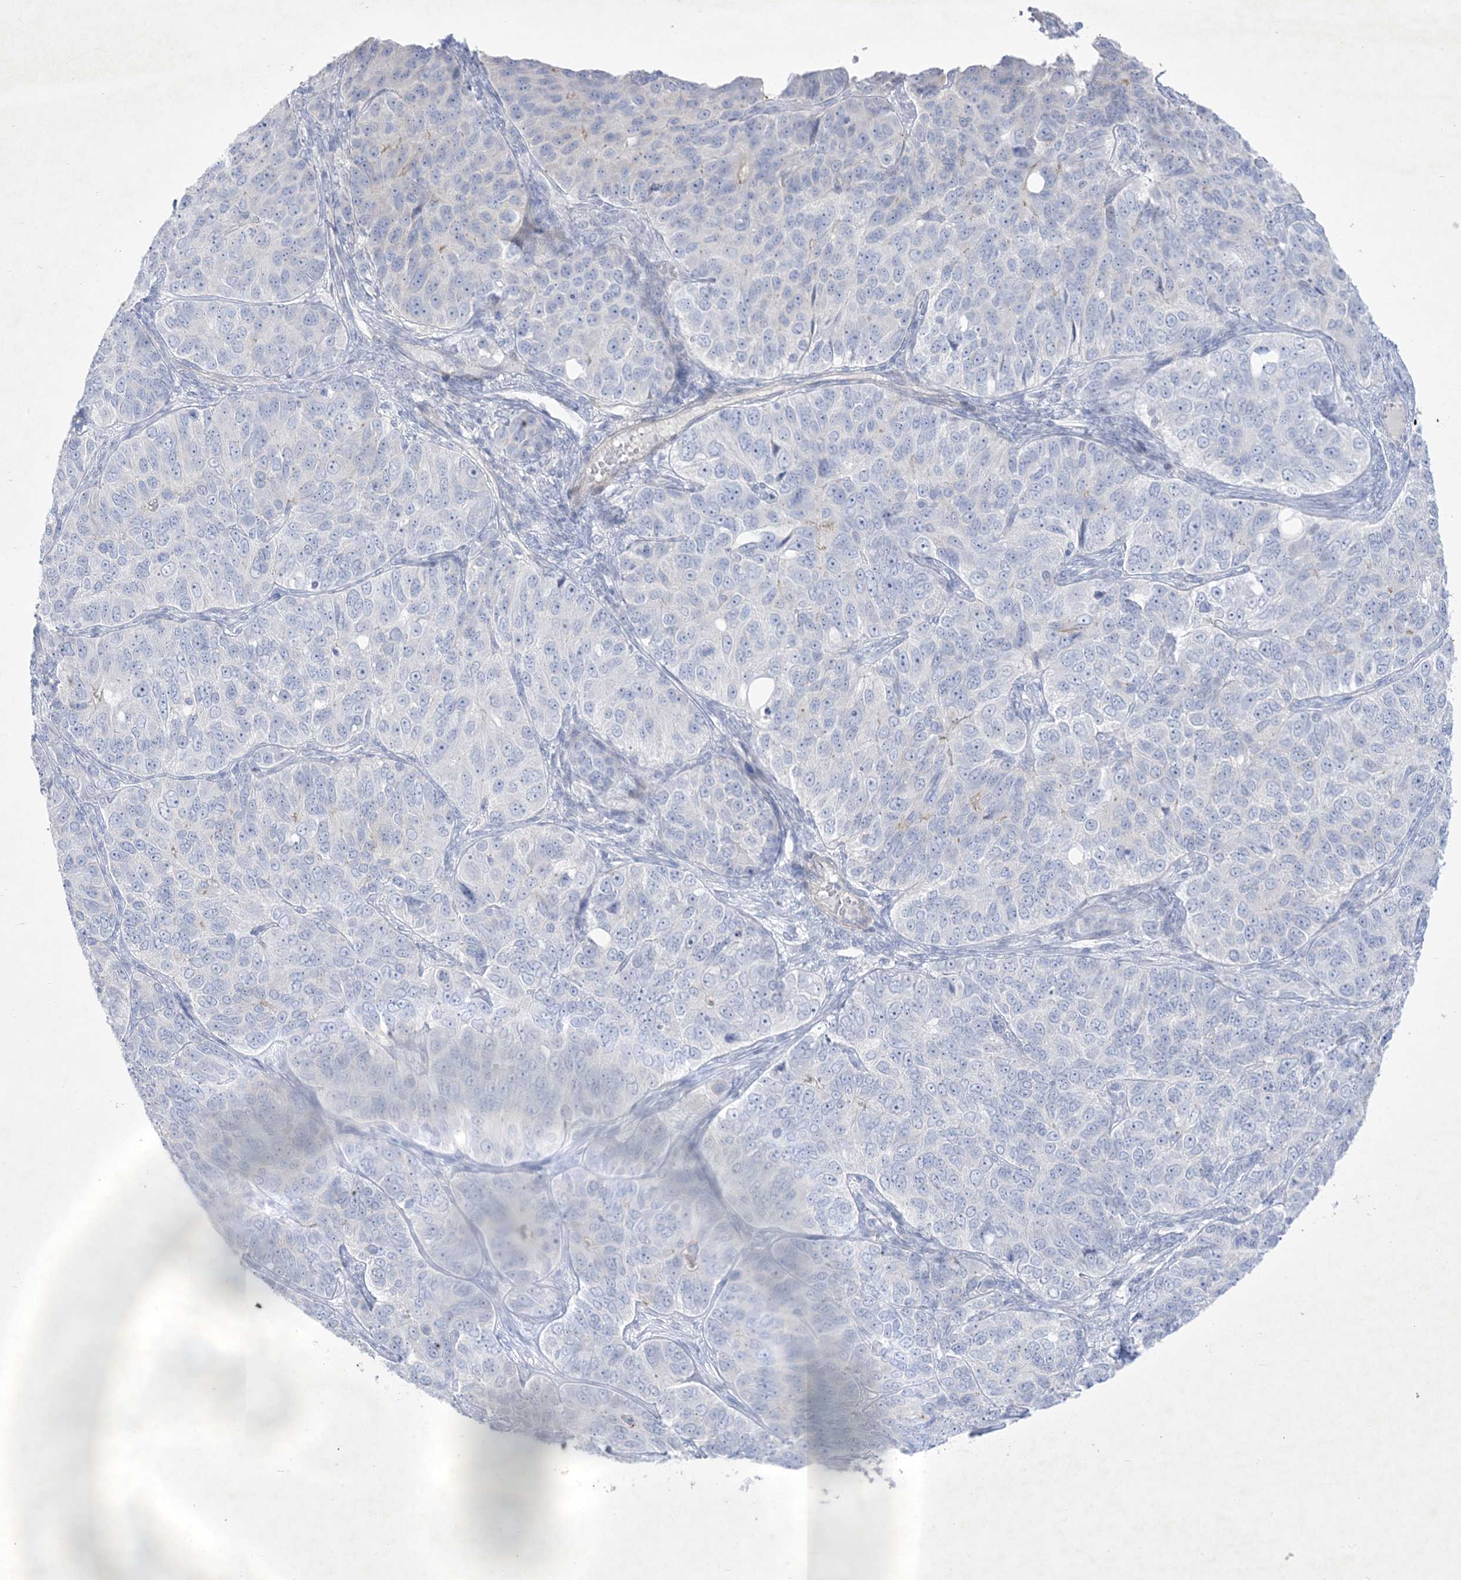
{"staining": {"intensity": "negative", "quantity": "none", "location": "none"}, "tissue": "ovarian cancer", "cell_type": "Tumor cells", "image_type": "cancer", "snomed": [{"axis": "morphology", "description": "Carcinoma, endometroid"}, {"axis": "topography", "description": "Ovary"}], "caption": "DAB (3,3'-diaminobenzidine) immunohistochemical staining of human ovarian cancer exhibits no significant staining in tumor cells. (Brightfield microscopy of DAB immunohistochemistry at high magnification).", "gene": "B3GNT7", "patient": {"sex": "female", "age": 51}}